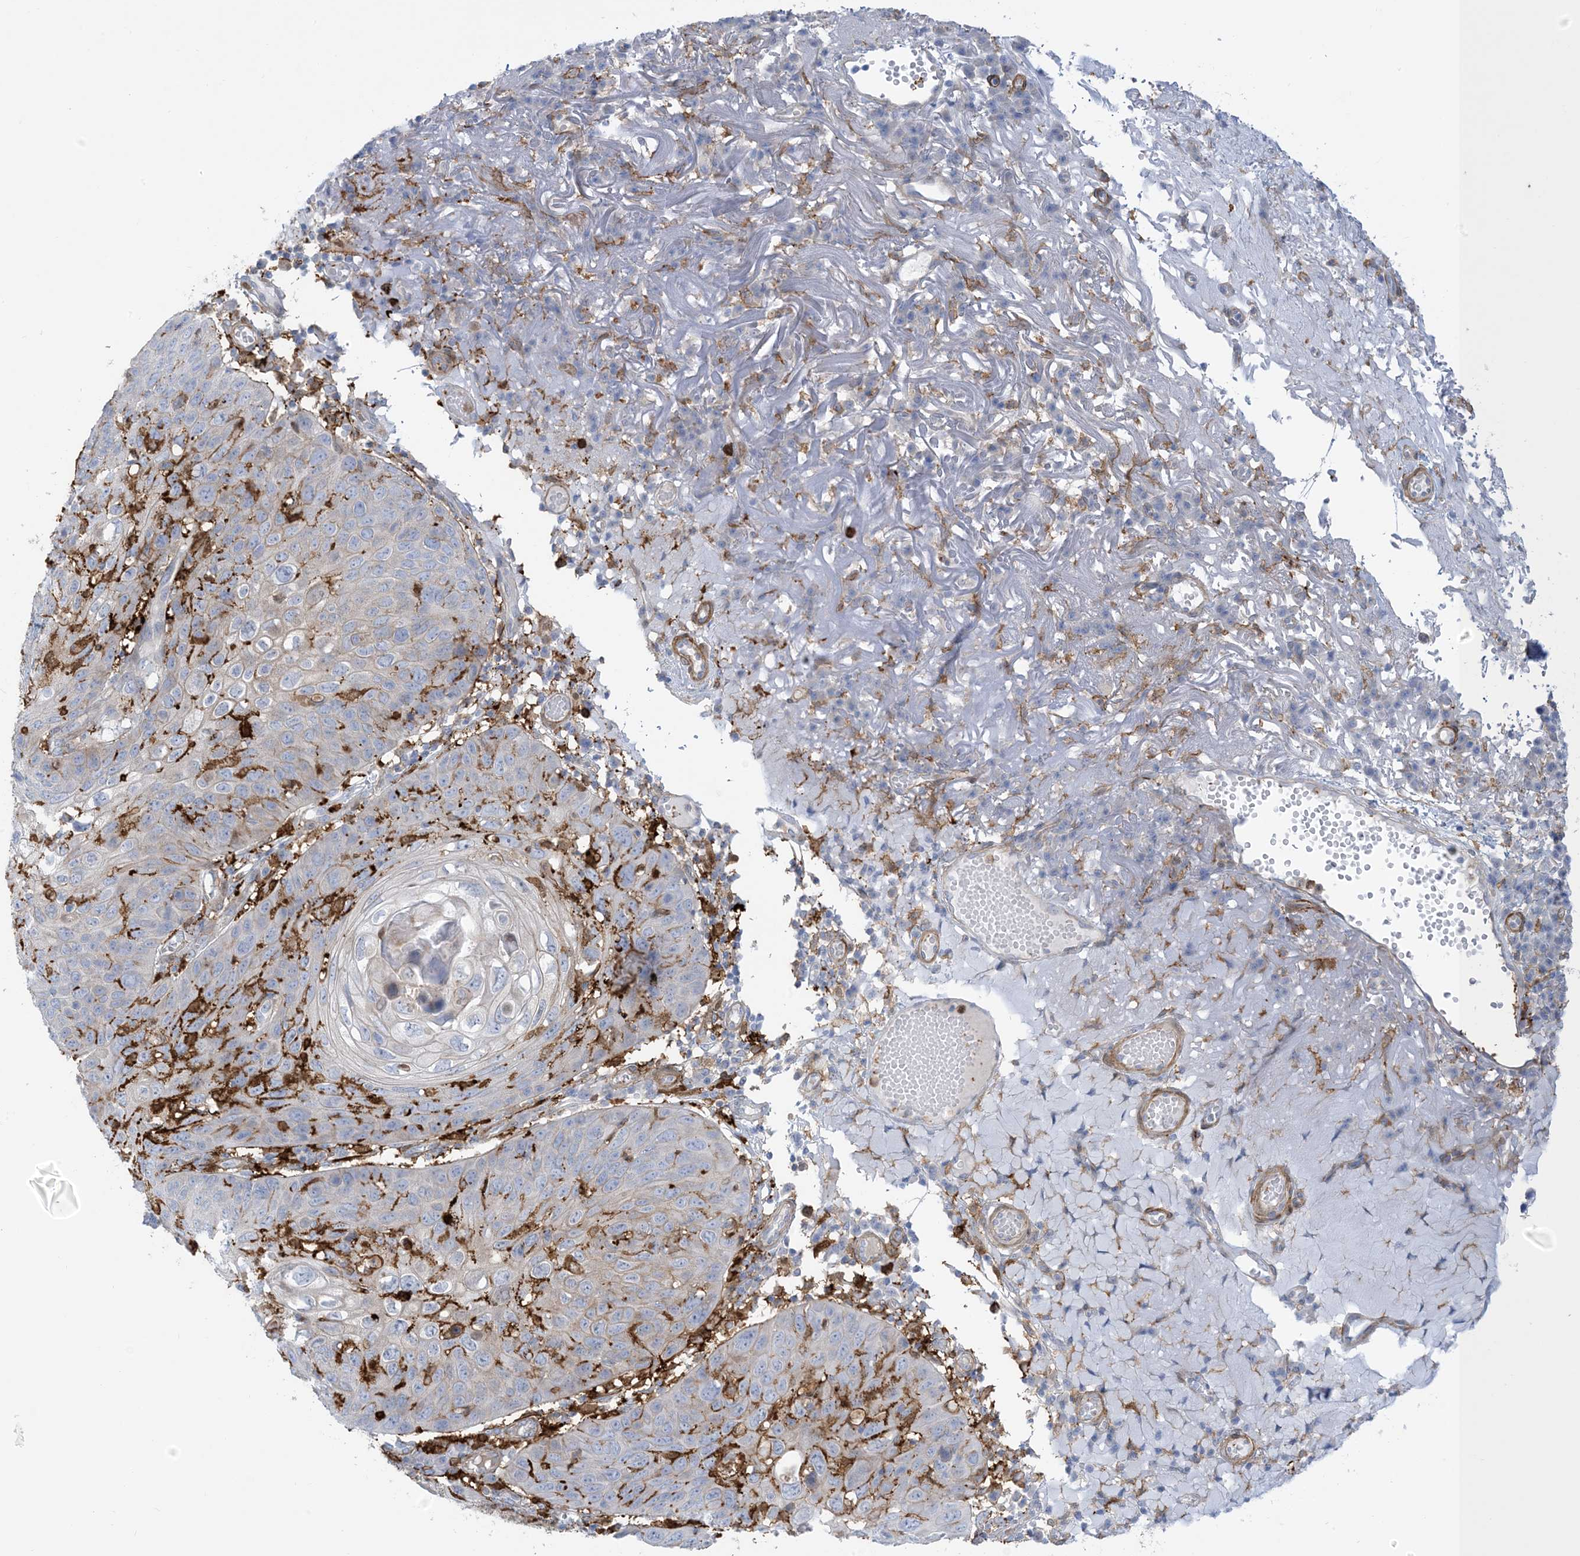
{"staining": {"intensity": "strong", "quantity": "<25%", "location": "cytoplasmic/membranous"}, "tissue": "skin cancer", "cell_type": "Tumor cells", "image_type": "cancer", "snomed": [{"axis": "morphology", "description": "Squamous cell carcinoma, NOS"}, {"axis": "topography", "description": "Skin"}], "caption": "Immunohistochemistry (IHC) (DAB (3,3'-diaminobenzidine)) staining of skin cancer reveals strong cytoplasmic/membranous protein expression in approximately <25% of tumor cells.", "gene": "ICMT", "patient": {"sex": "female", "age": 90}}